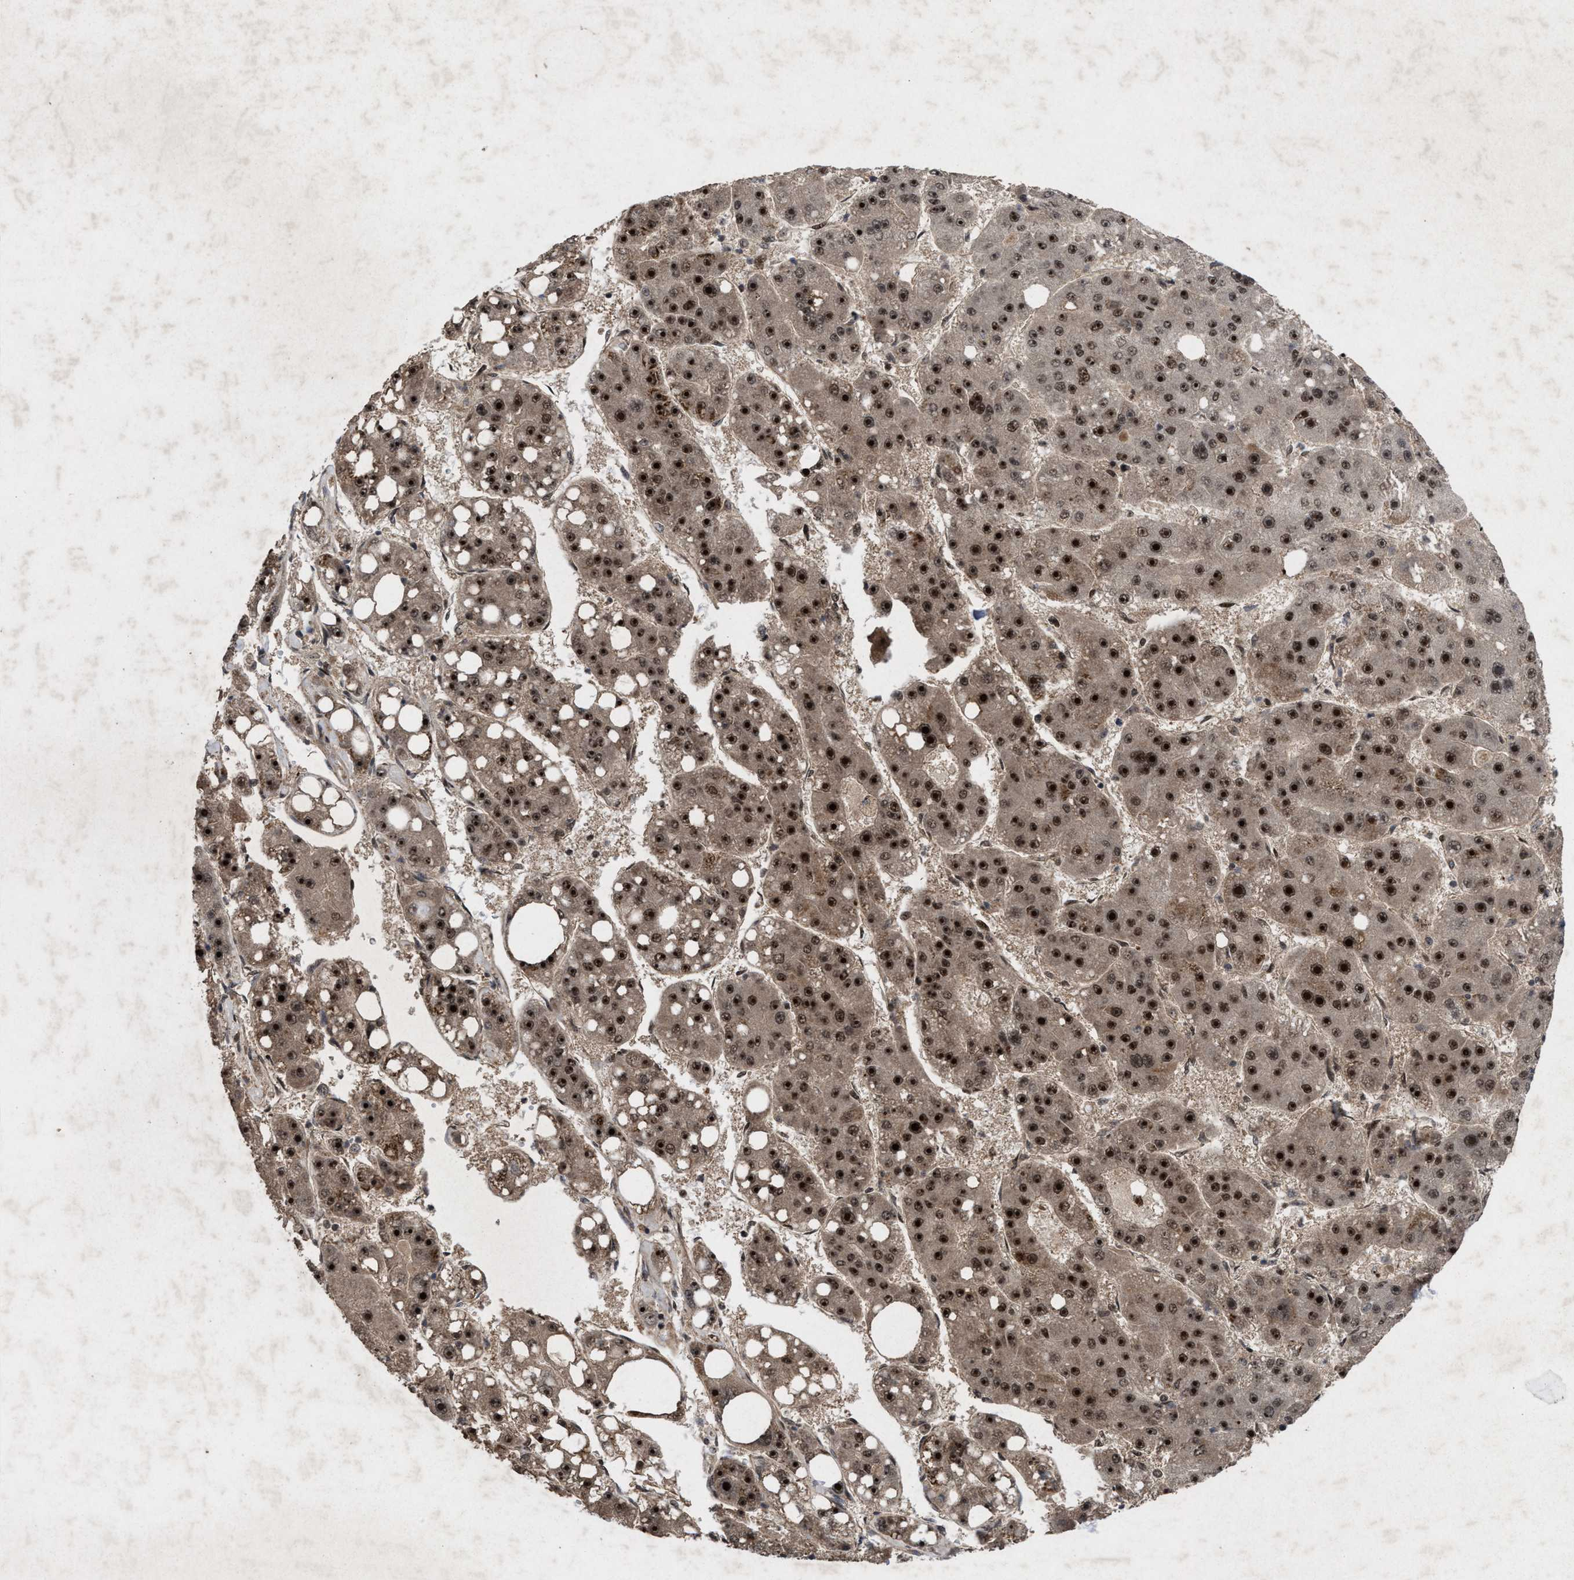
{"staining": {"intensity": "strong", "quantity": ">75%", "location": "nuclear"}, "tissue": "liver cancer", "cell_type": "Tumor cells", "image_type": "cancer", "snomed": [{"axis": "morphology", "description": "Carcinoma, Hepatocellular, NOS"}, {"axis": "topography", "description": "Liver"}], "caption": "Liver cancer (hepatocellular carcinoma) stained with immunohistochemistry (IHC) reveals strong nuclear staining in about >75% of tumor cells.", "gene": "WIZ", "patient": {"sex": "female", "age": 61}}